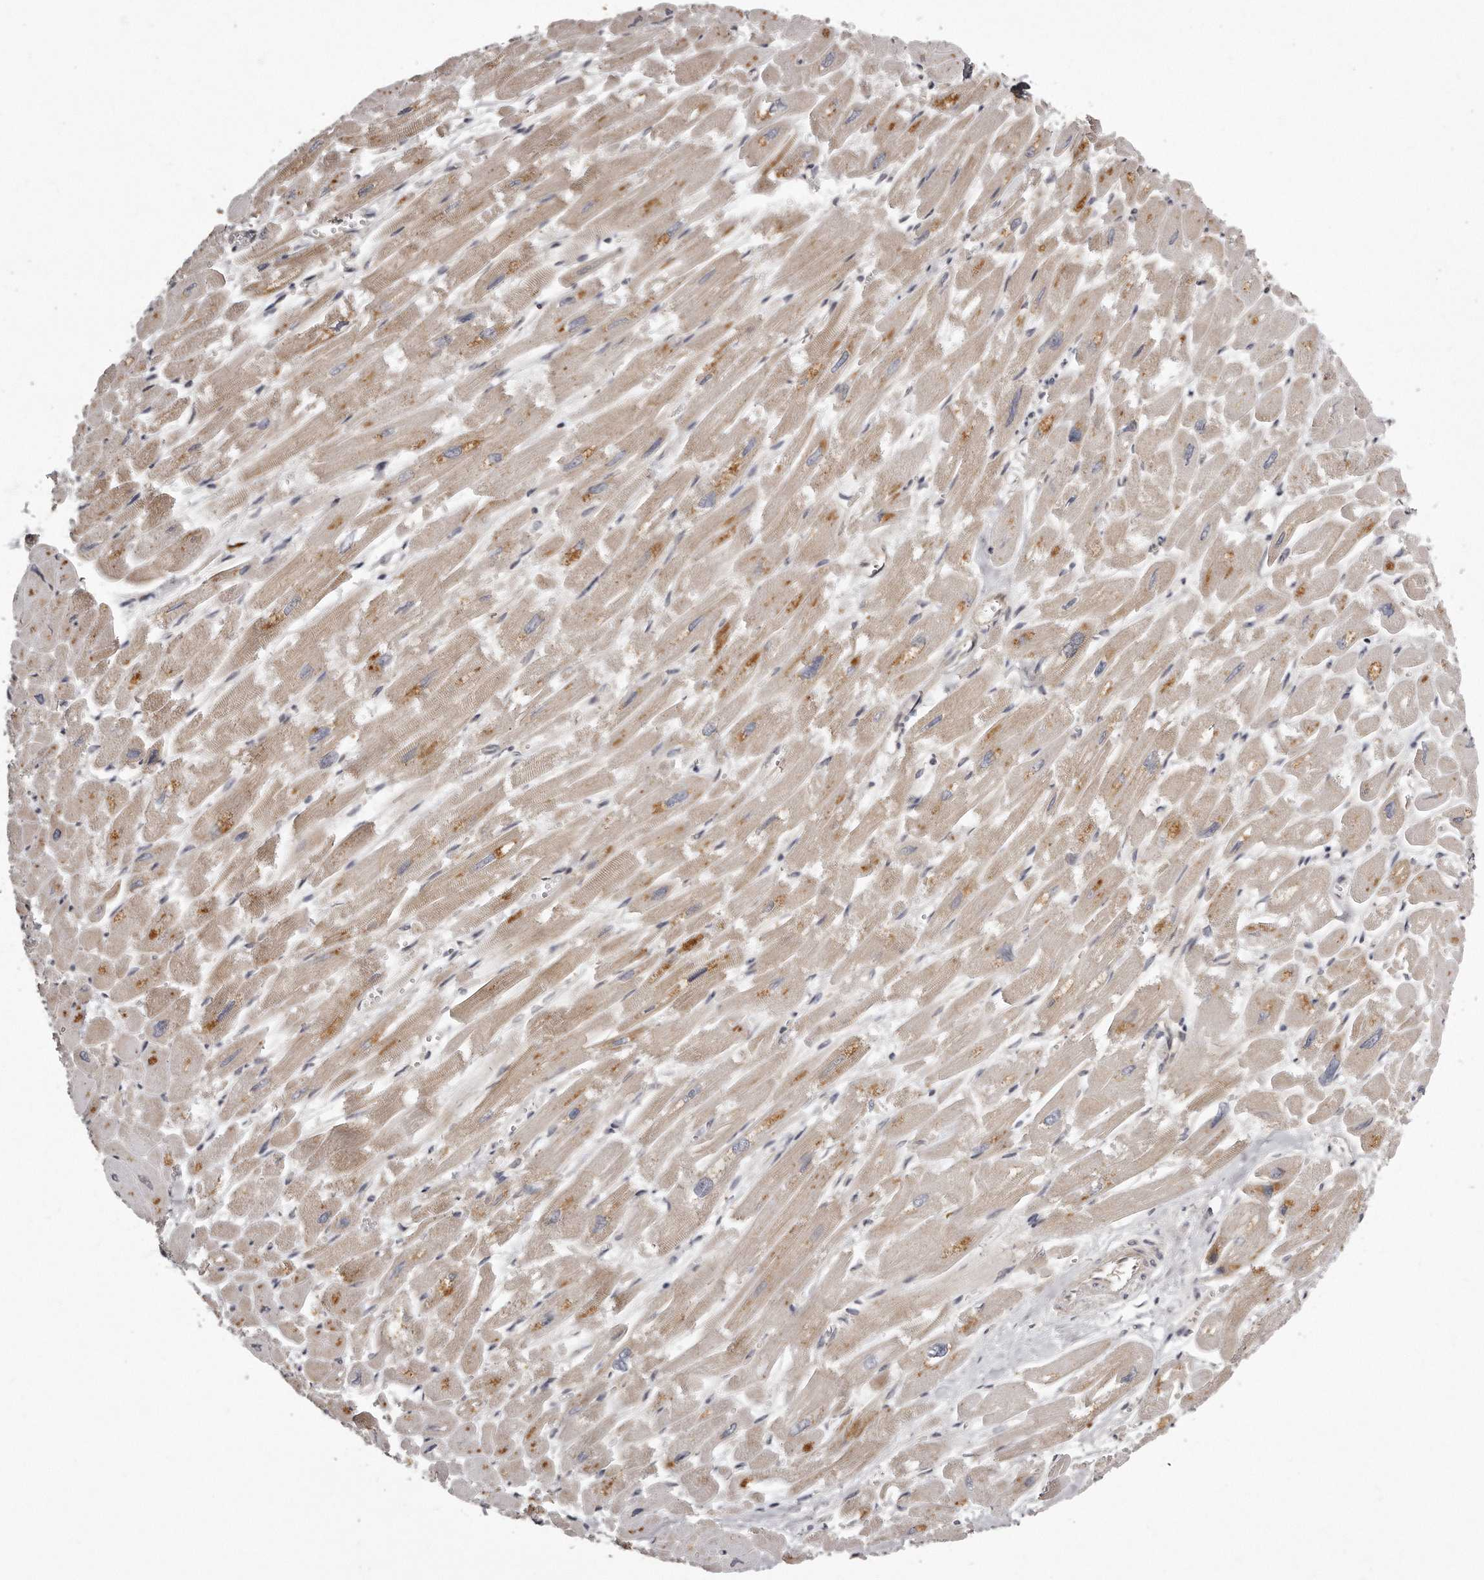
{"staining": {"intensity": "moderate", "quantity": "<25%", "location": "cytoplasmic/membranous"}, "tissue": "heart muscle", "cell_type": "Cardiomyocytes", "image_type": "normal", "snomed": [{"axis": "morphology", "description": "Normal tissue, NOS"}, {"axis": "topography", "description": "Heart"}], "caption": "Protein staining displays moderate cytoplasmic/membranous positivity in about <25% of cardiomyocytes in benign heart muscle.", "gene": "TRAPPC14", "patient": {"sex": "male", "age": 54}}